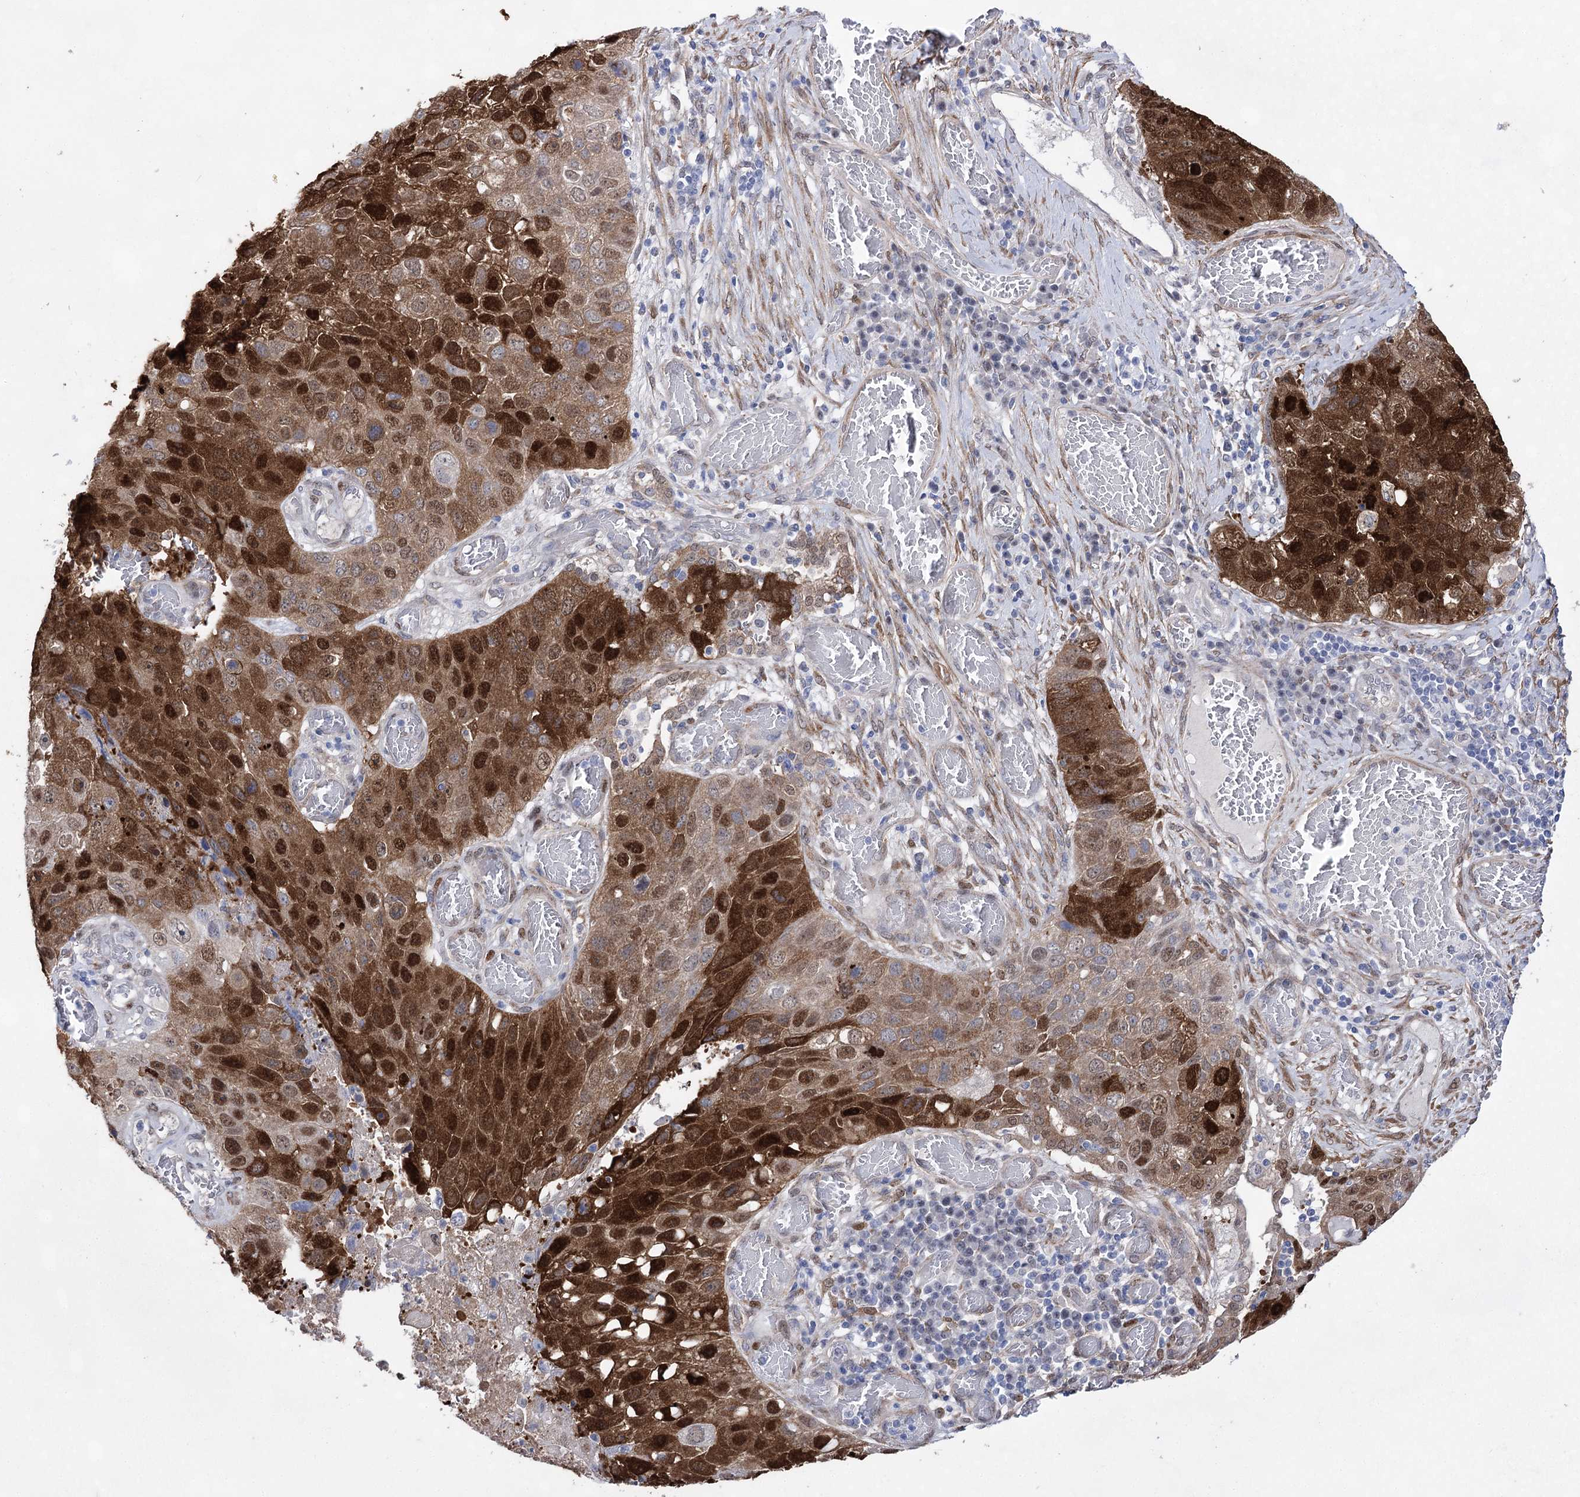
{"staining": {"intensity": "strong", "quantity": ">75%", "location": "cytoplasmic/membranous,nuclear"}, "tissue": "lung cancer", "cell_type": "Tumor cells", "image_type": "cancer", "snomed": [{"axis": "morphology", "description": "Squamous cell carcinoma, NOS"}, {"axis": "topography", "description": "Lung"}], "caption": "Lung cancer stained for a protein exhibits strong cytoplasmic/membranous and nuclear positivity in tumor cells.", "gene": "UGDH", "patient": {"sex": "male", "age": 61}}